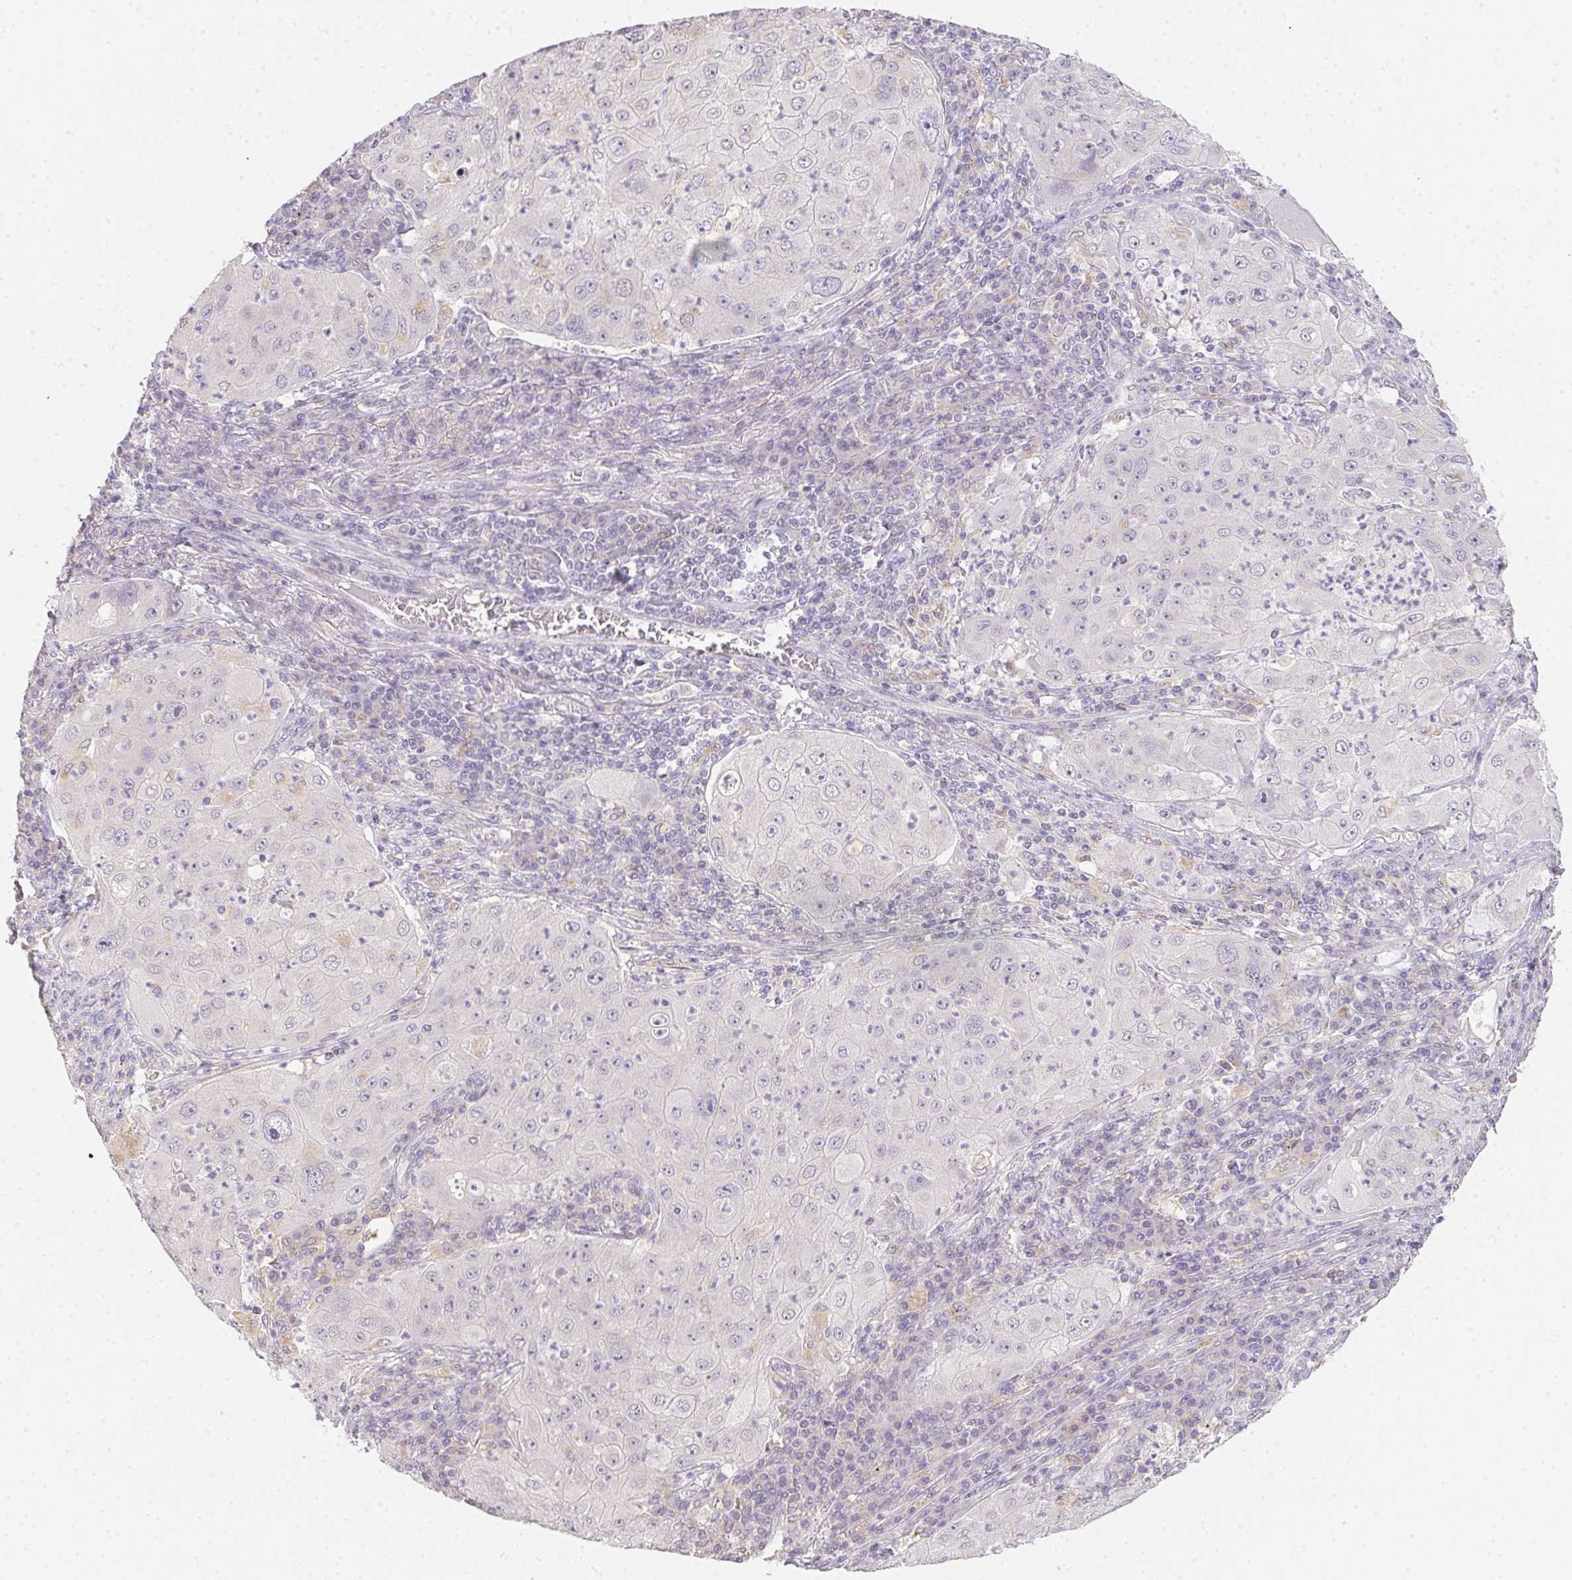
{"staining": {"intensity": "negative", "quantity": "none", "location": "none"}, "tissue": "lung cancer", "cell_type": "Tumor cells", "image_type": "cancer", "snomed": [{"axis": "morphology", "description": "Squamous cell carcinoma, NOS"}, {"axis": "topography", "description": "Lung"}], "caption": "This photomicrograph is of lung squamous cell carcinoma stained with IHC to label a protein in brown with the nuclei are counter-stained blue. There is no staining in tumor cells.", "gene": "SLC6A18", "patient": {"sex": "female", "age": 59}}